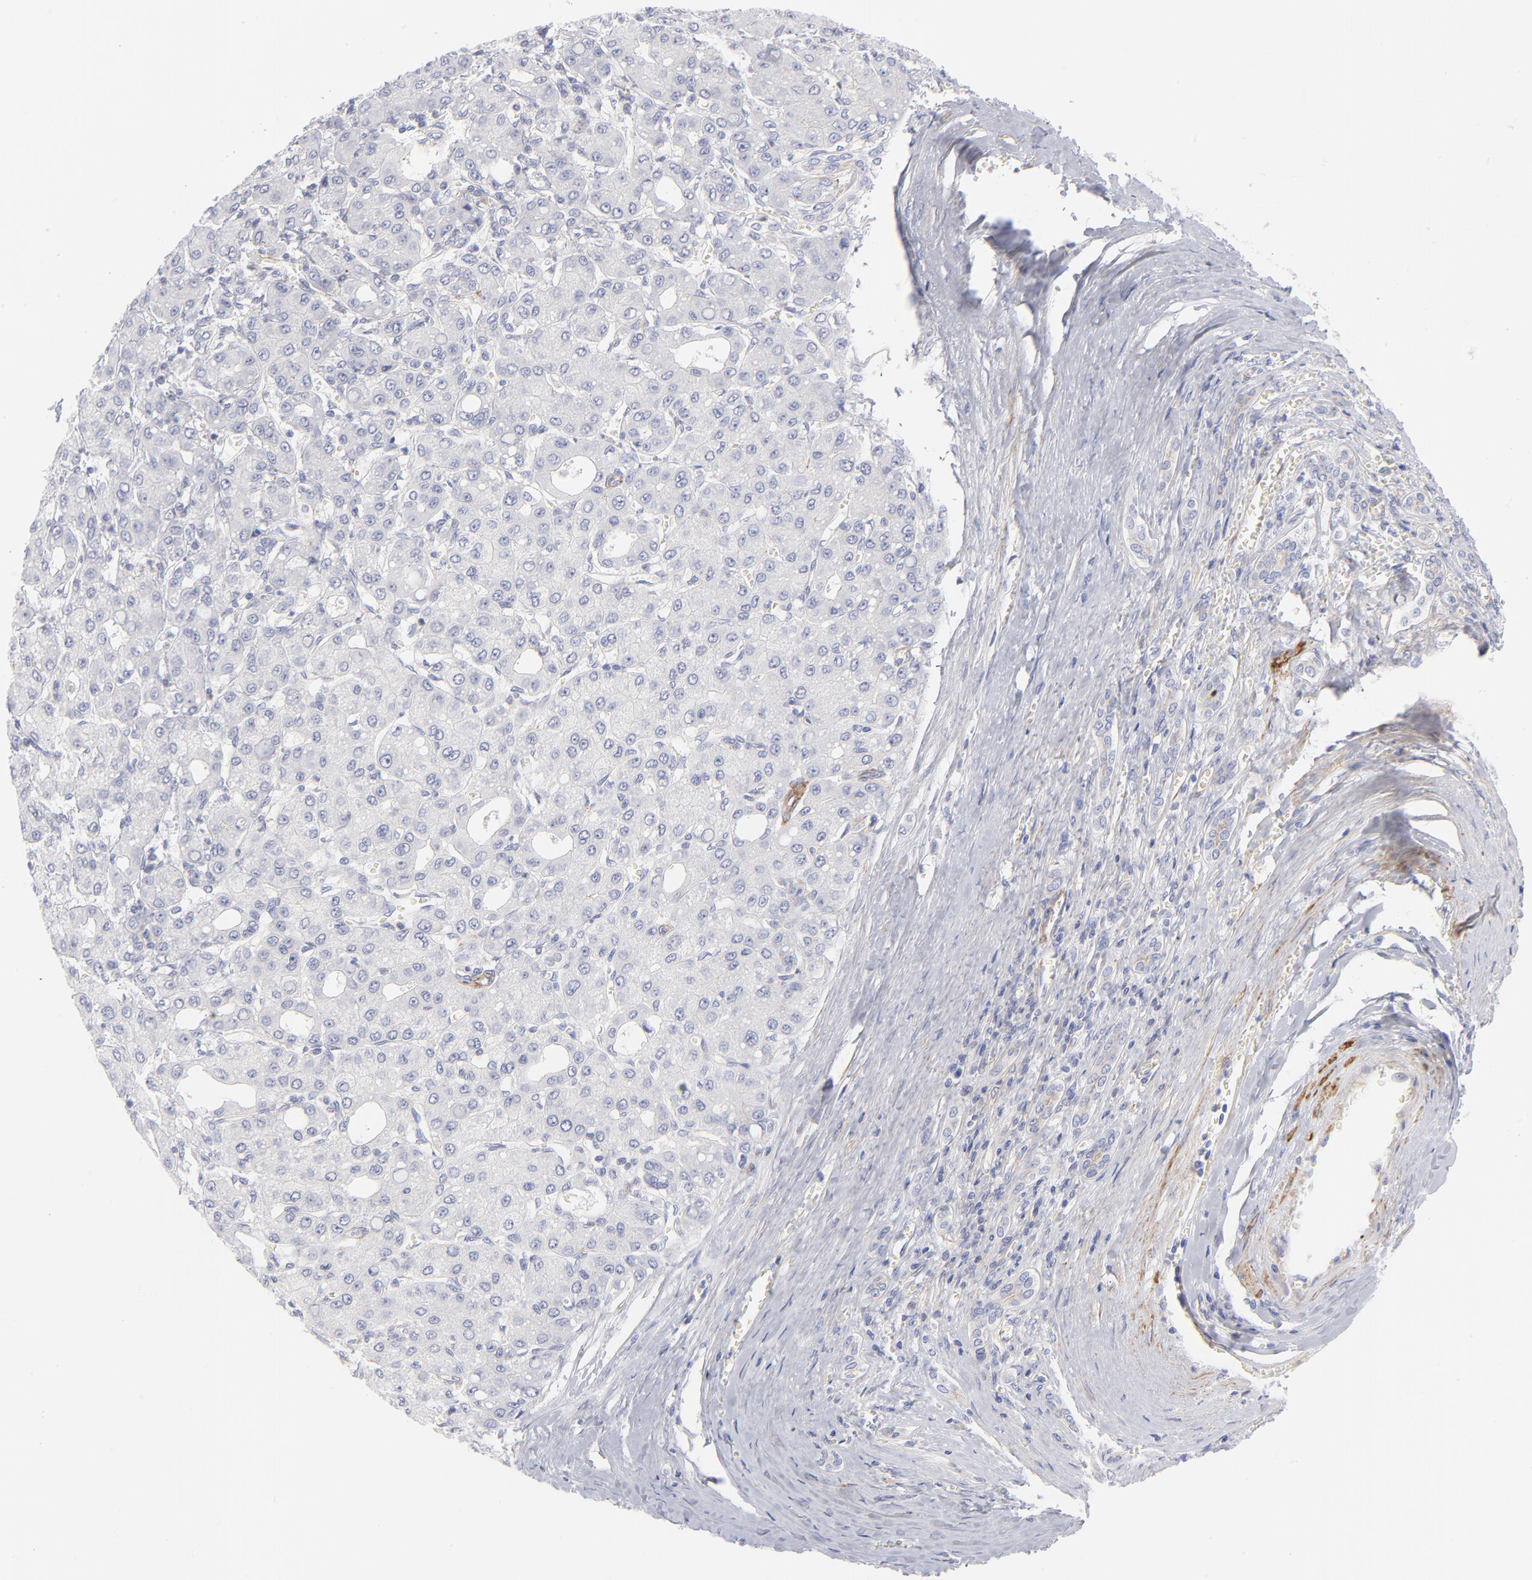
{"staining": {"intensity": "negative", "quantity": "none", "location": "none"}, "tissue": "liver cancer", "cell_type": "Tumor cells", "image_type": "cancer", "snomed": [{"axis": "morphology", "description": "Carcinoma, Hepatocellular, NOS"}, {"axis": "topography", "description": "Liver"}], "caption": "This is an IHC micrograph of human hepatocellular carcinoma (liver). There is no expression in tumor cells.", "gene": "ACTA2", "patient": {"sex": "male", "age": 69}}